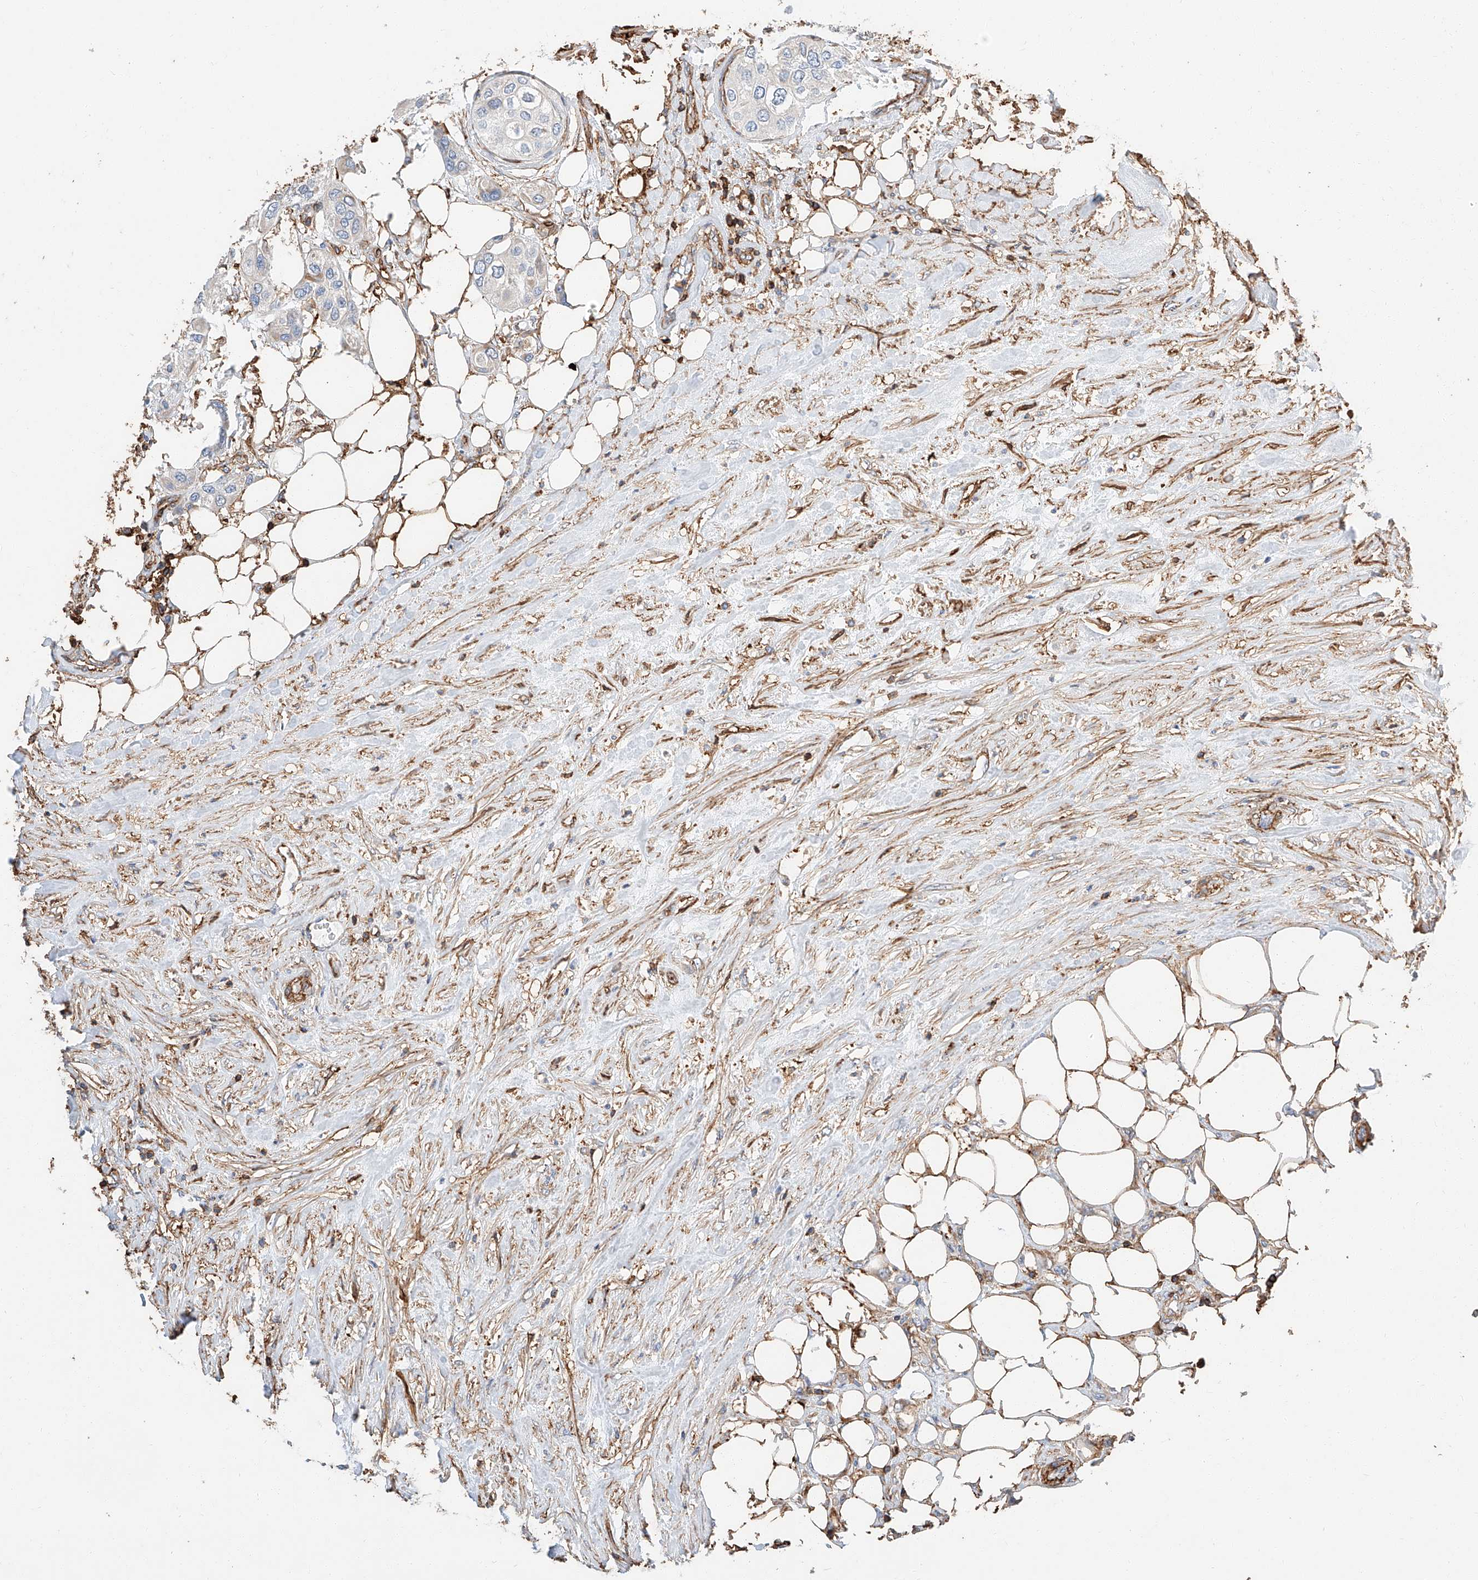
{"staining": {"intensity": "negative", "quantity": "none", "location": "none"}, "tissue": "urothelial cancer", "cell_type": "Tumor cells", "image_type": "cancer", "snomed": [{"axis": "morphology", "description": "Urothelial carcinoma, High grade"}, {"axis": "topography", "description": "Urinary bladder"}], "caption": "Urothelial carcinoma (high-grade) was stained to show a protein in brown. There is no significant positivity in tumor cells.", "gene": "WFS1", "patient": {"sex": "male", "age": 64}}